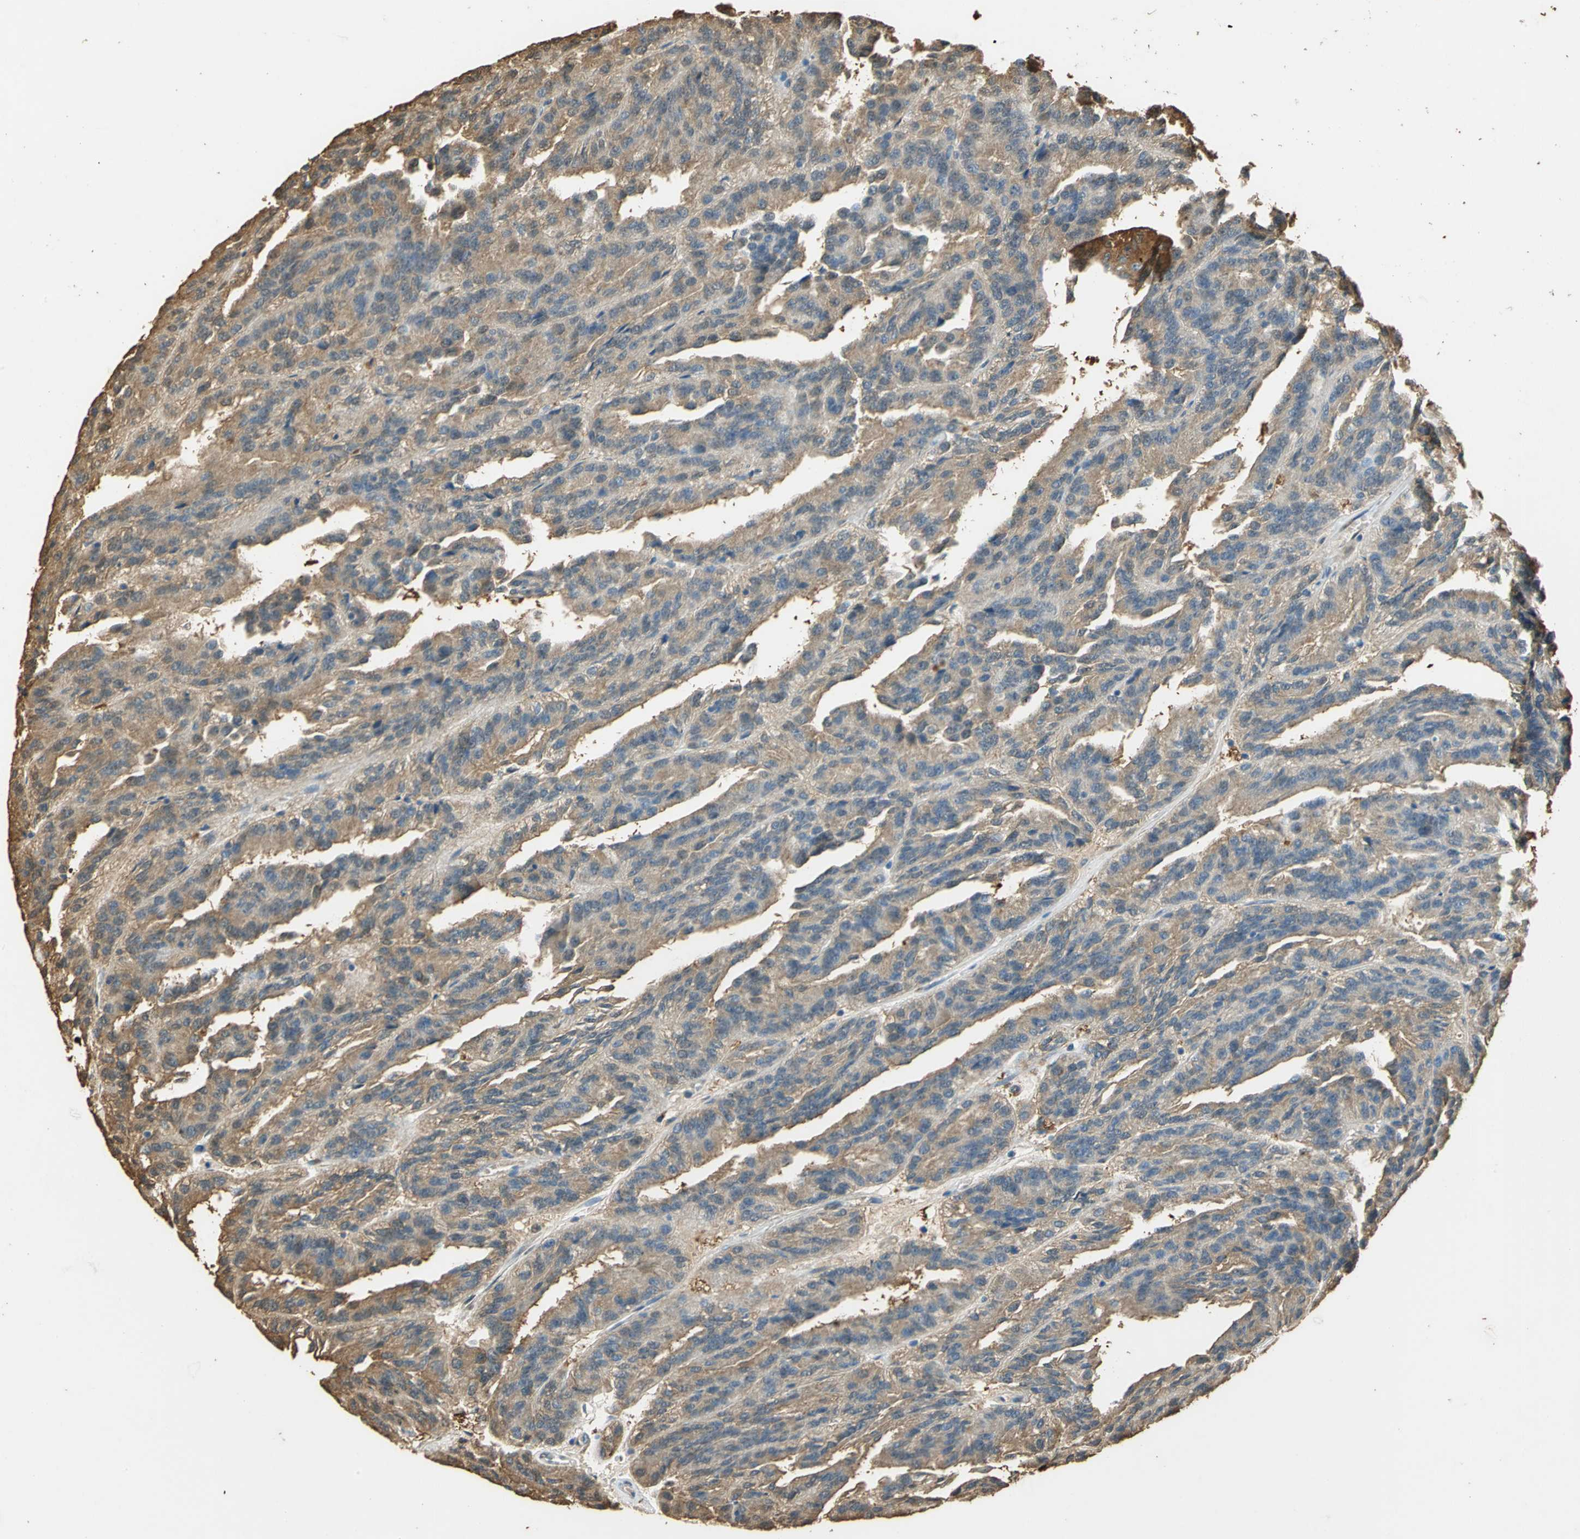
{"staining": {"intensity": "moderate", "quantity": ">75%", "location": "cytoplasmic/membranous"}, "tissue": "renal cancer", "cell_type": "Tumor cells", "image_type": "cancer", "snomed": [{"axis": "morphology", "description": "Adenocarcinoma, NOS"}, {"axis": "topography", "description": "Kidney"}], "caption": "Immunohistochemistry (IHC) (DAB) staining of human adenocarcinoma (renal) demonstrates moderate cytoplasmic/membranous protein expression in approximately >75% of tumor cells. (DAB (3,3'-diaminobenzidine) IHC, brown staining for protein, blue staining for nuclei).", "gene": "GAPDH", "patient": {"sex": "male", "age": 46}}